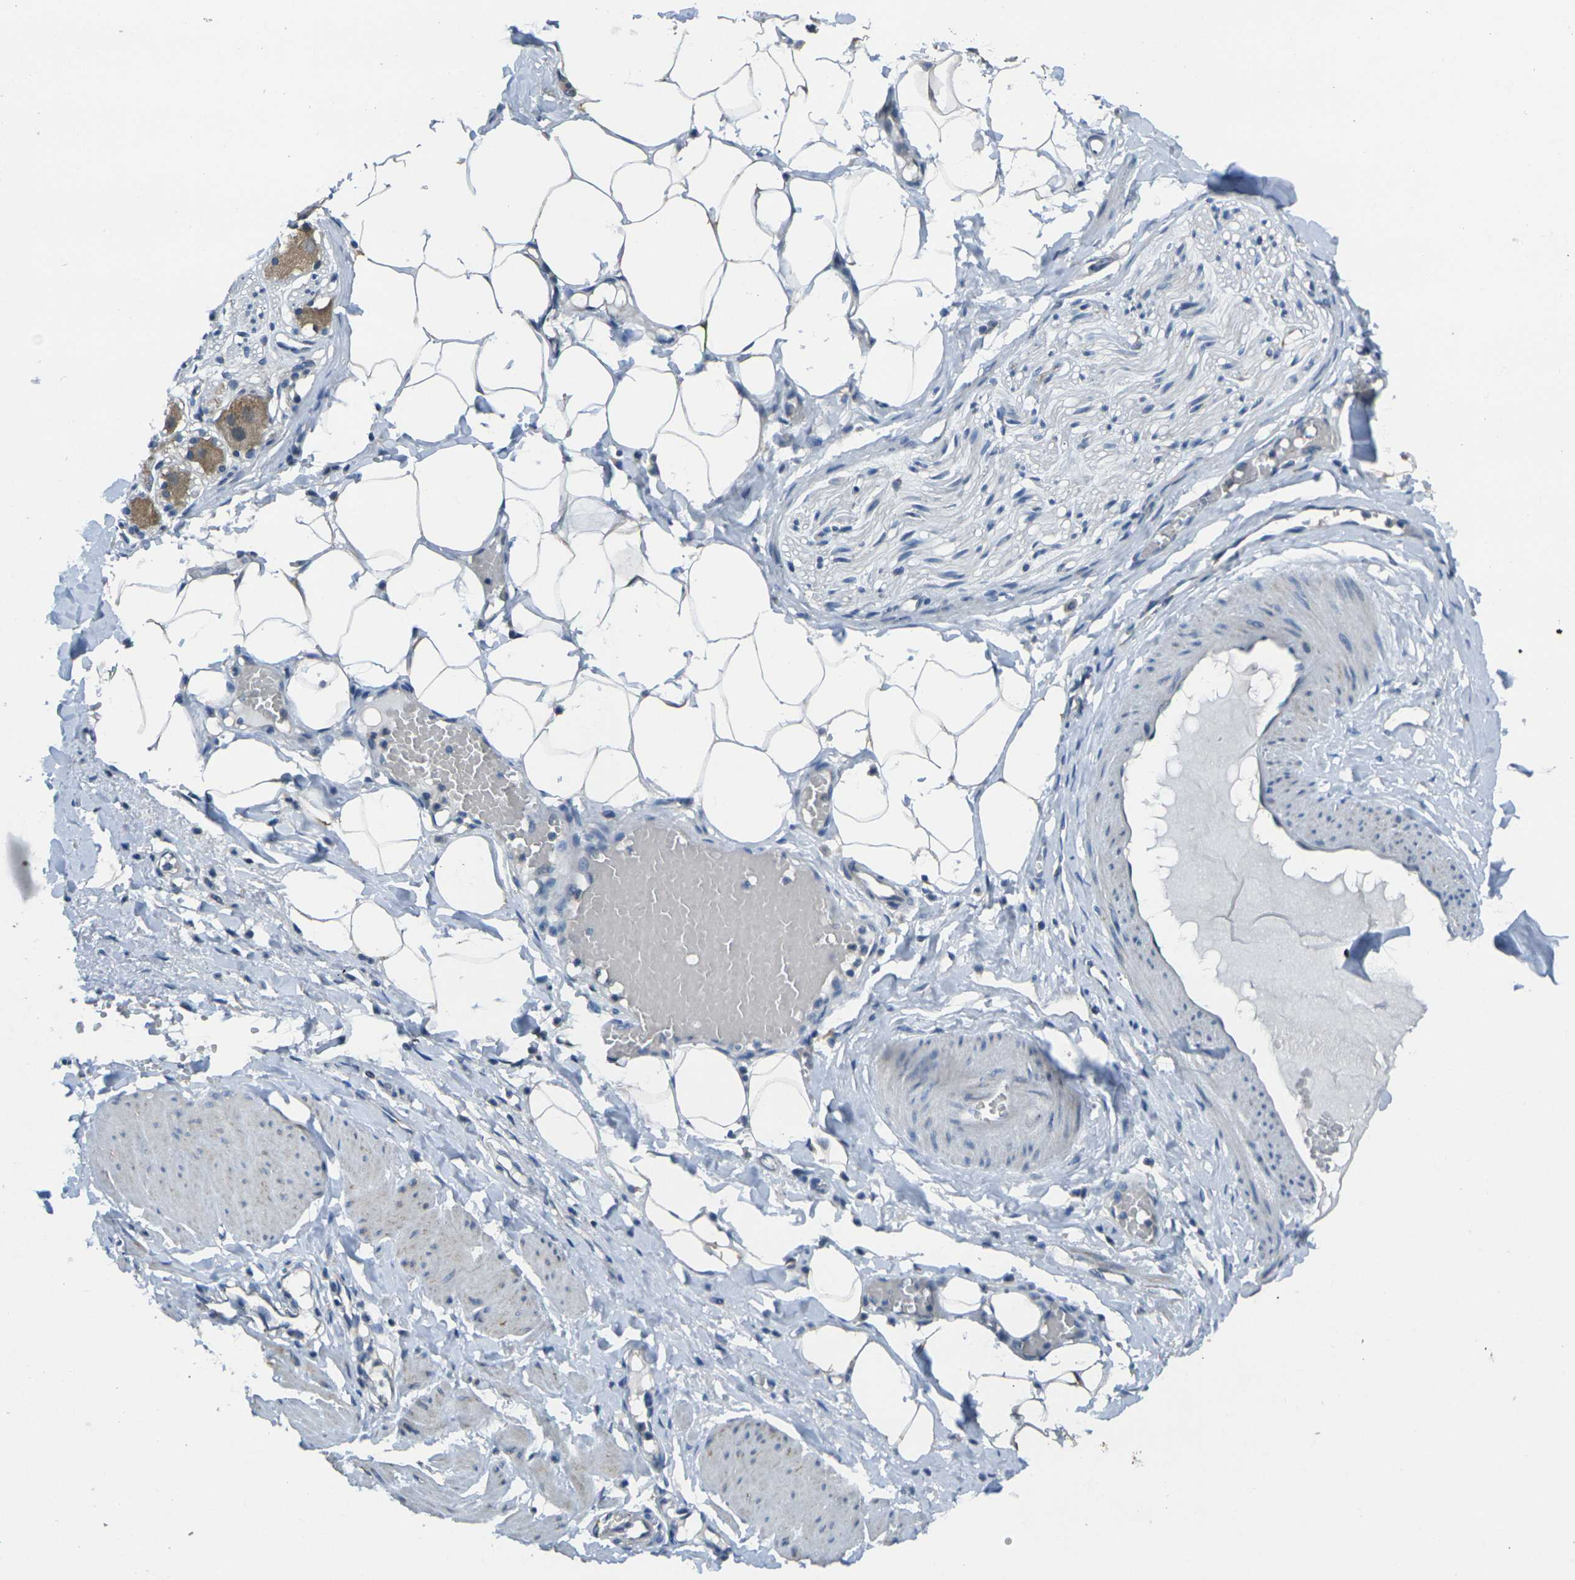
{"staining": {"intensity": "weak", "quantity": ">75%", "location": "cytoplasmic/membranous"}, "tissue": "adipose tissue", "cell_type": "Adipocytes", "image_type": "normal", "snomed": [{"axis": "morphology", "description": "Normal tissue, NOS"}, {"axis": "topography", "description": "Soft tissue"}, {"axis": "topography", "description": "Vascular tissue"}], "caption": "DAB immunohistochemical staining of unremarkable adipose tissue displays weak cytoplasmic/membranous protein expression in approximately >75% of adipocytes. Immunohistochemistry stains the protein in brown and the nuclei are stained blue.", "gene": "TMEM120B", "patient": {"sex": "female", "age": 35}}